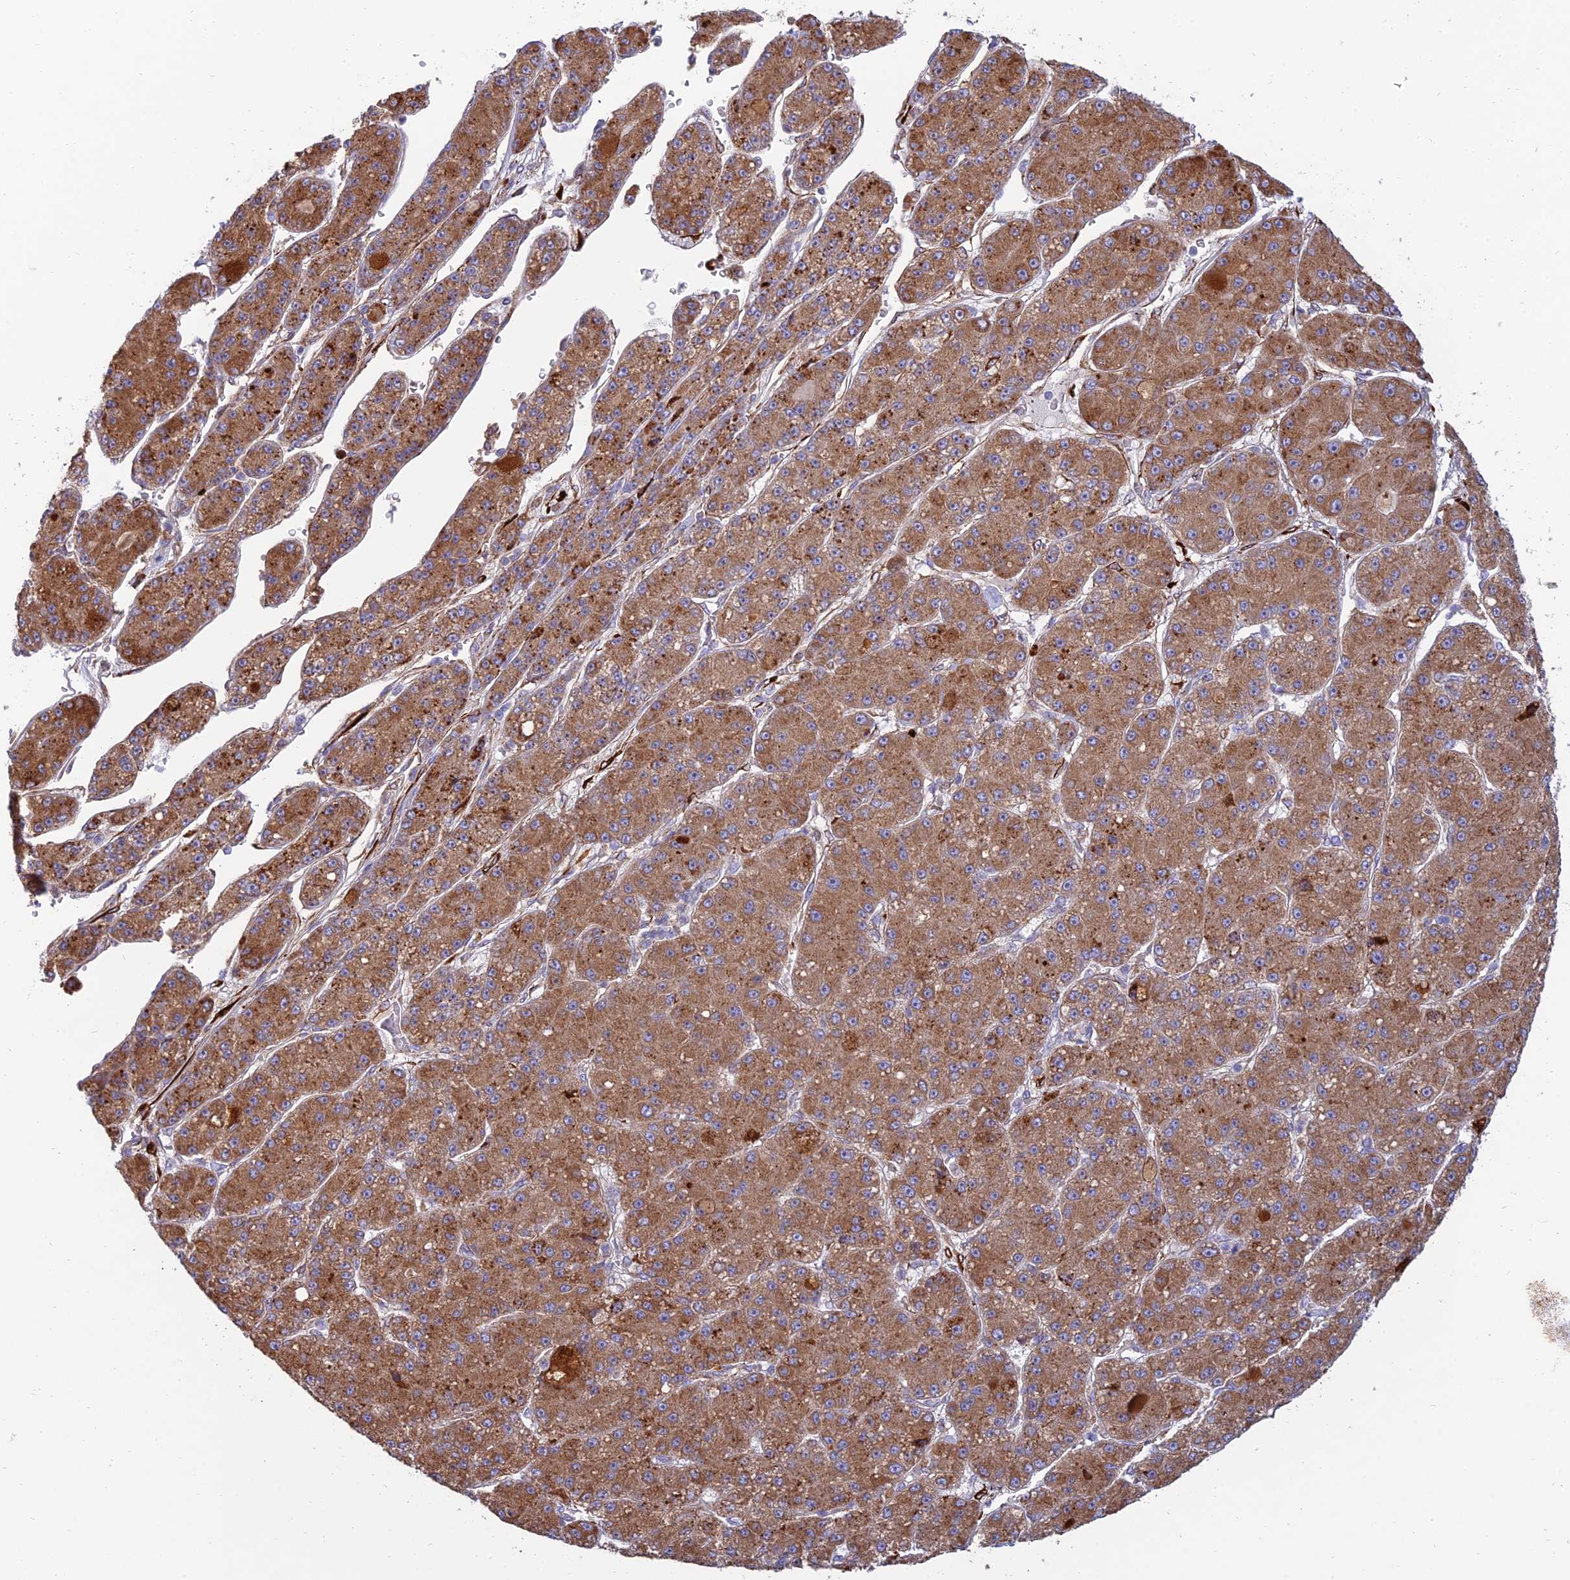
{"staining": {"intensity": "moderate", "quantity": ">75%", "location": "cytoplasmic/membranous"}, "tissue": "liver cancer", "cell_type": "Tumor cells", "image_type": "cancer", "snomed": [{"axis": "morphology", "description": "Carcinoma, Hepatocellular, NOS"}, {"axis": "topography", "description": "Liver"}], "caption": "DAB (3,3'-diaminobenzidine) immunohistochemical staining of liver cancer (hepatocellular carcinoma) exhibits moderate cytoplasmic/membranous protein positivity in approximately >75% of tumor cells.", "gene": "RCN3", "patient": {"sex": "male", "age": 67}}